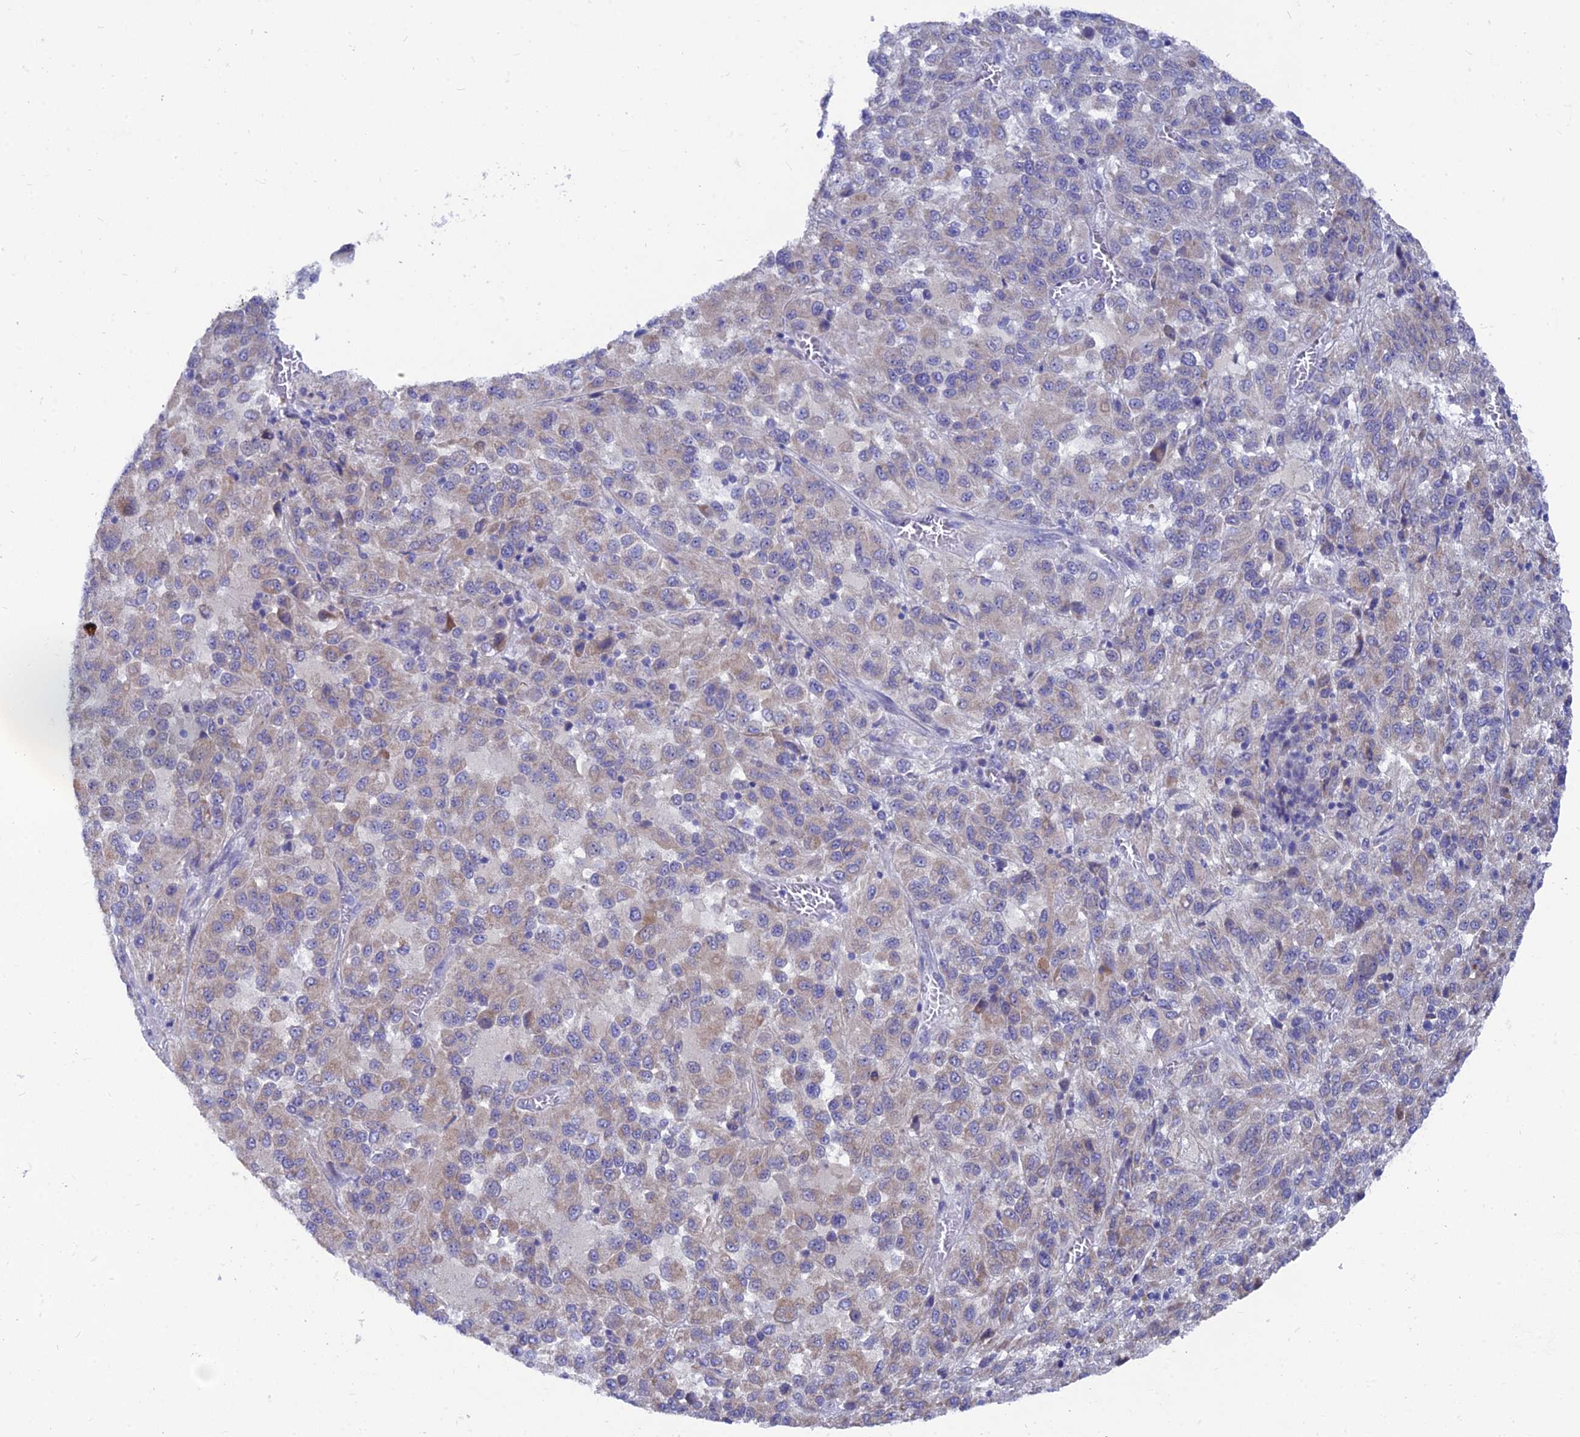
{"staining": {"intensity": "weak", "quantity": "<25%", "location": "cytoplasmic/membranous"}, "tissue": "melanoma", "cell_type": "Tumor cells", "image_type": "cancer", "snomed": [{"axis": "morphology", "description": "Malignant melanoma, Metastatic site"}, {"axis": "topography", "description": "Lung"}], "caption": "Human melanoma stained for a protein using immunohistochemistry (IHC) demonstrates no expression in tumor cells.", "gene": "AK4", "patient": {"sex": "male", "age": 64}}